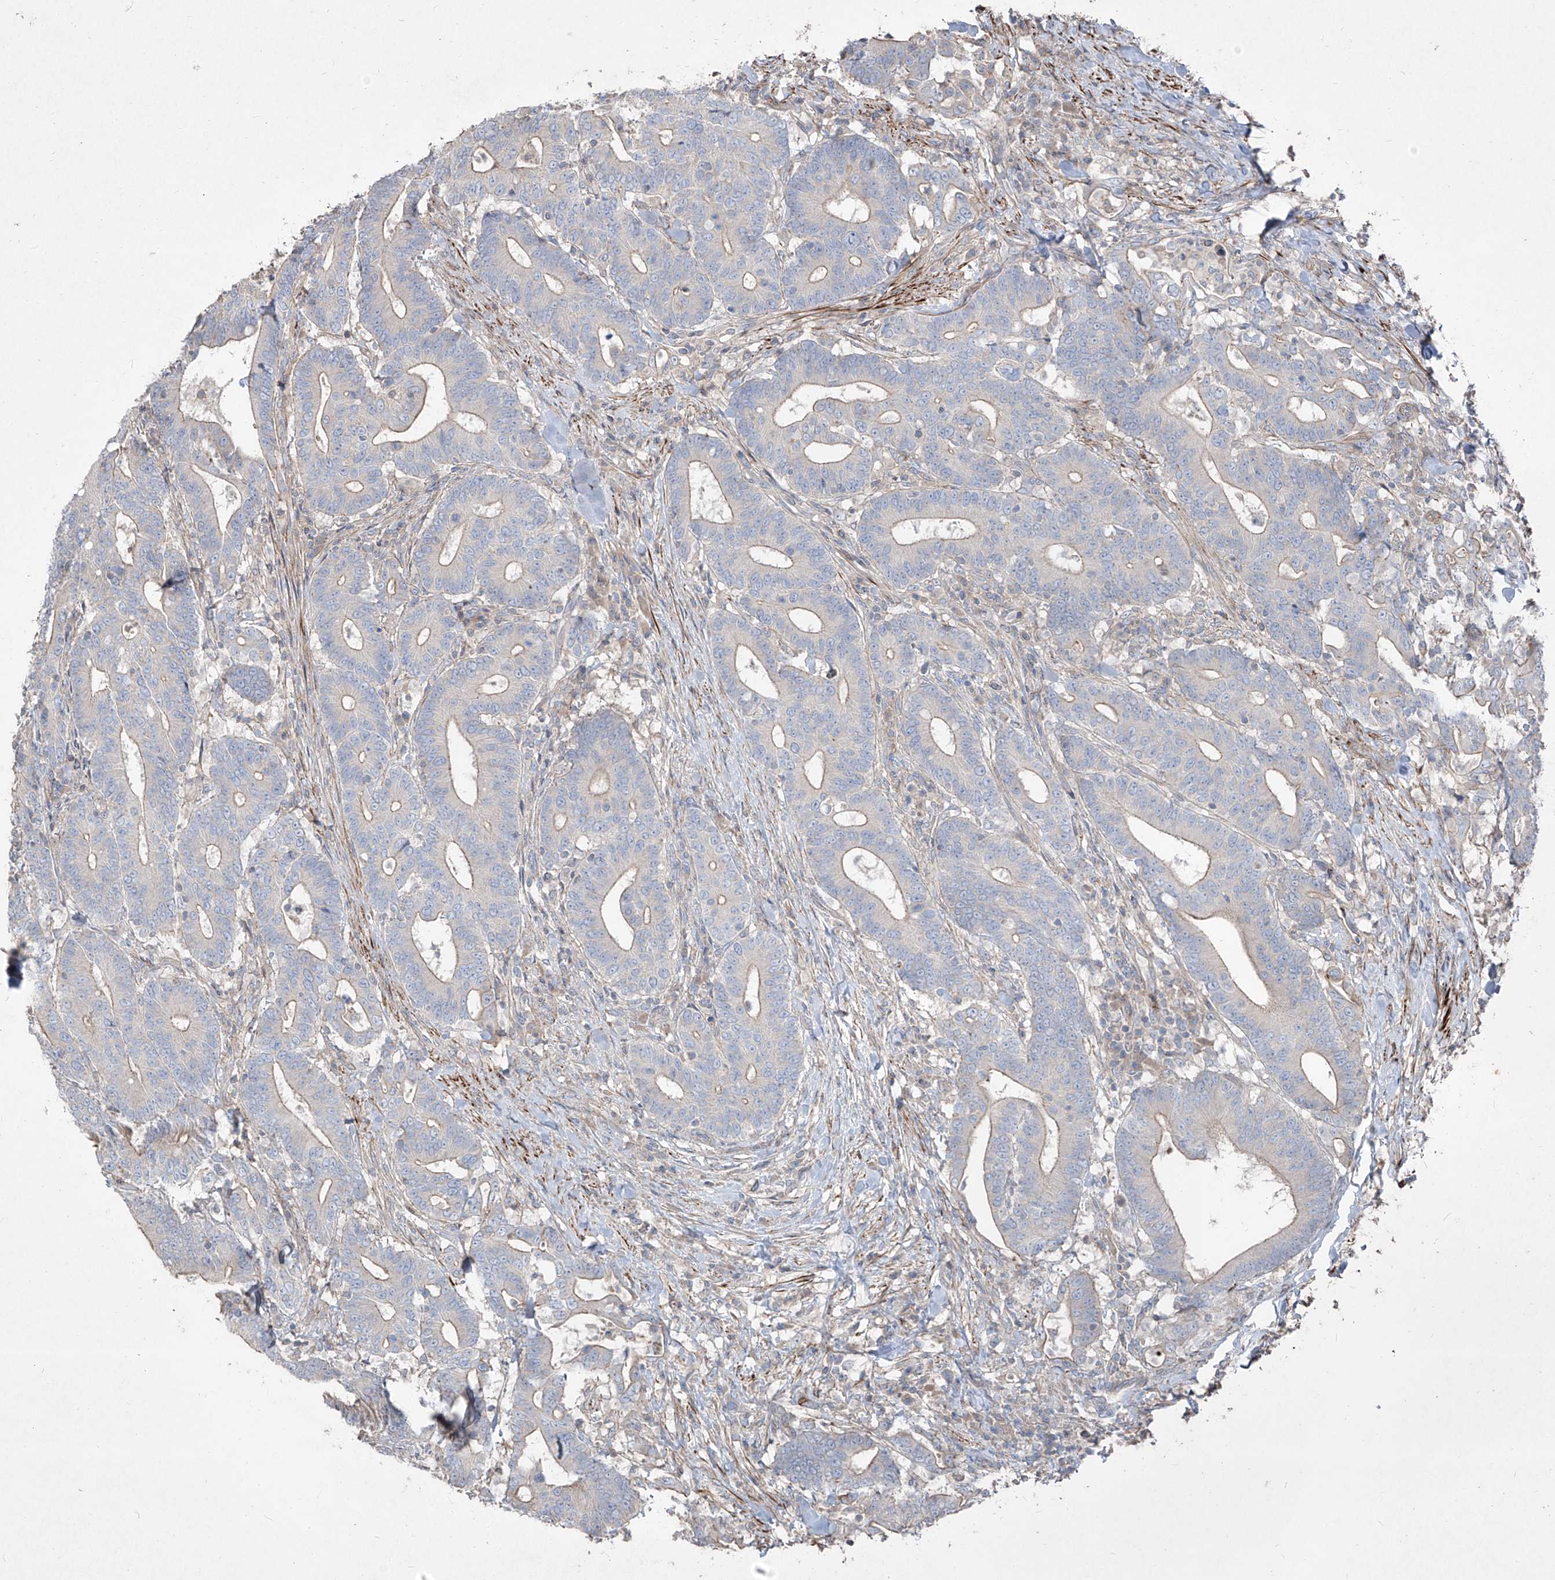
{"staining": {"intensity": "weak", "quantity": "<25%", "location": "cytoplasmic/membranous"}, "tissue": "colorectal cancer", "cell_type": "Tumor cells", "image_type": "cancer", "snomed": [{"axis": "morphology", "description": "Adenocarcinoma, NOS"}, {"axis": "topography", "description": "Colon"}], "caption": "Immunohistochemistry (IHC) of colorectal adenocarcinoma displays no staining in tumor cells.", "gene": "UFD1", "patient": {"sex": "female", "age": 66}}